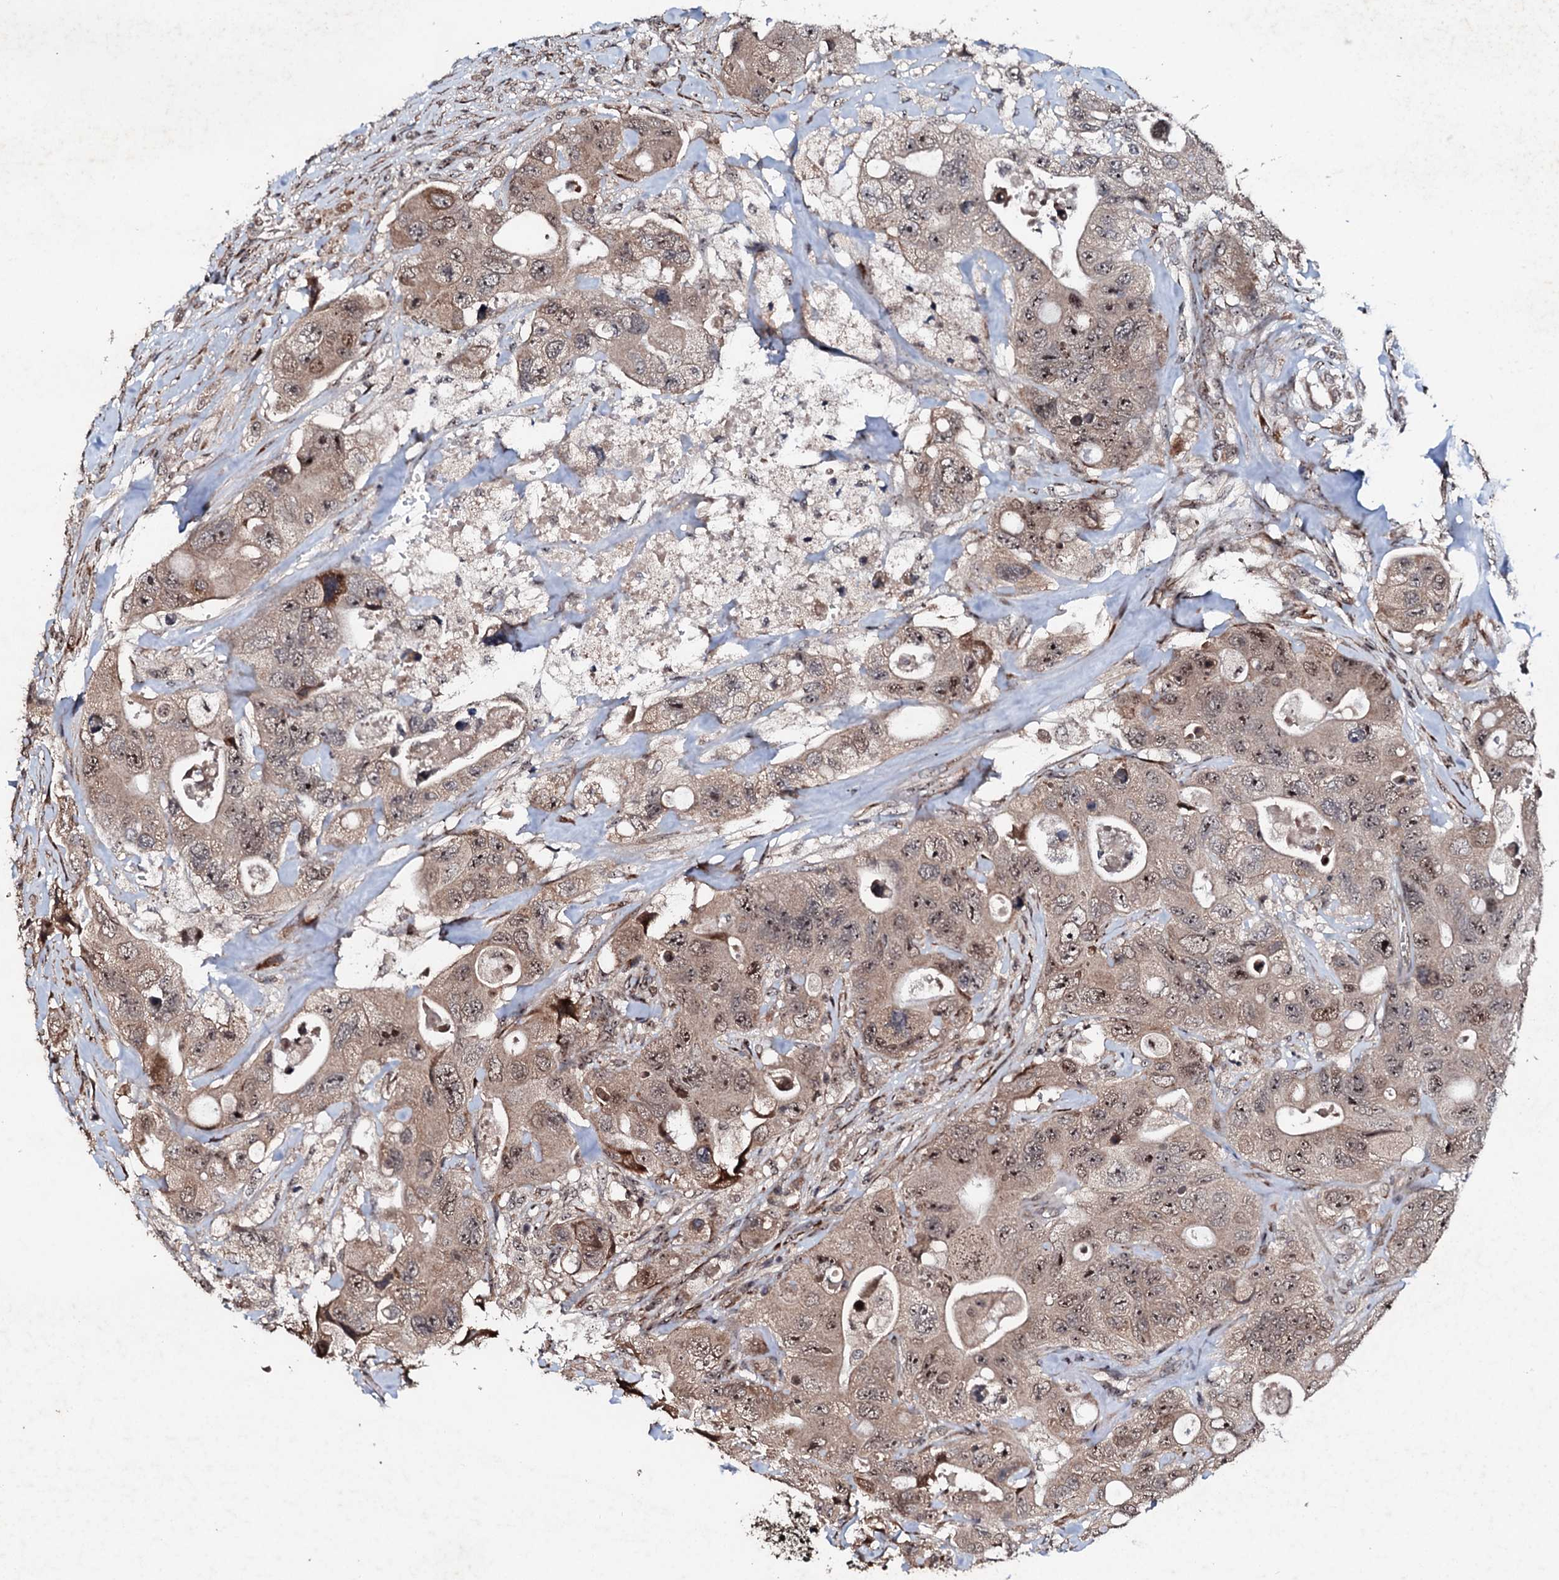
{"staining": {"intensity": "moderate", "quantity": ">75%", "location": "cytoplasmic/membranous,nuclear"}, "tissue": "colorectal cancer", "cell_type": "Tumor cells", "image_type": "cancer", "snomed": [{"axis": "morphology", "description": "Adenocarcinoma, NOS"}, {"axis": "topography", "description": "Colon"}], "caption": "The photomicrograph reveals immunohistochemical staining of adenocarcinoma (colorectal). There is moderate cytoplasmic/membranous and nuclear expression is appreciated in approximately >75% of tumor cells.", "gene": "FAM111A", "patient": {"sex": "female", "age": 46}}